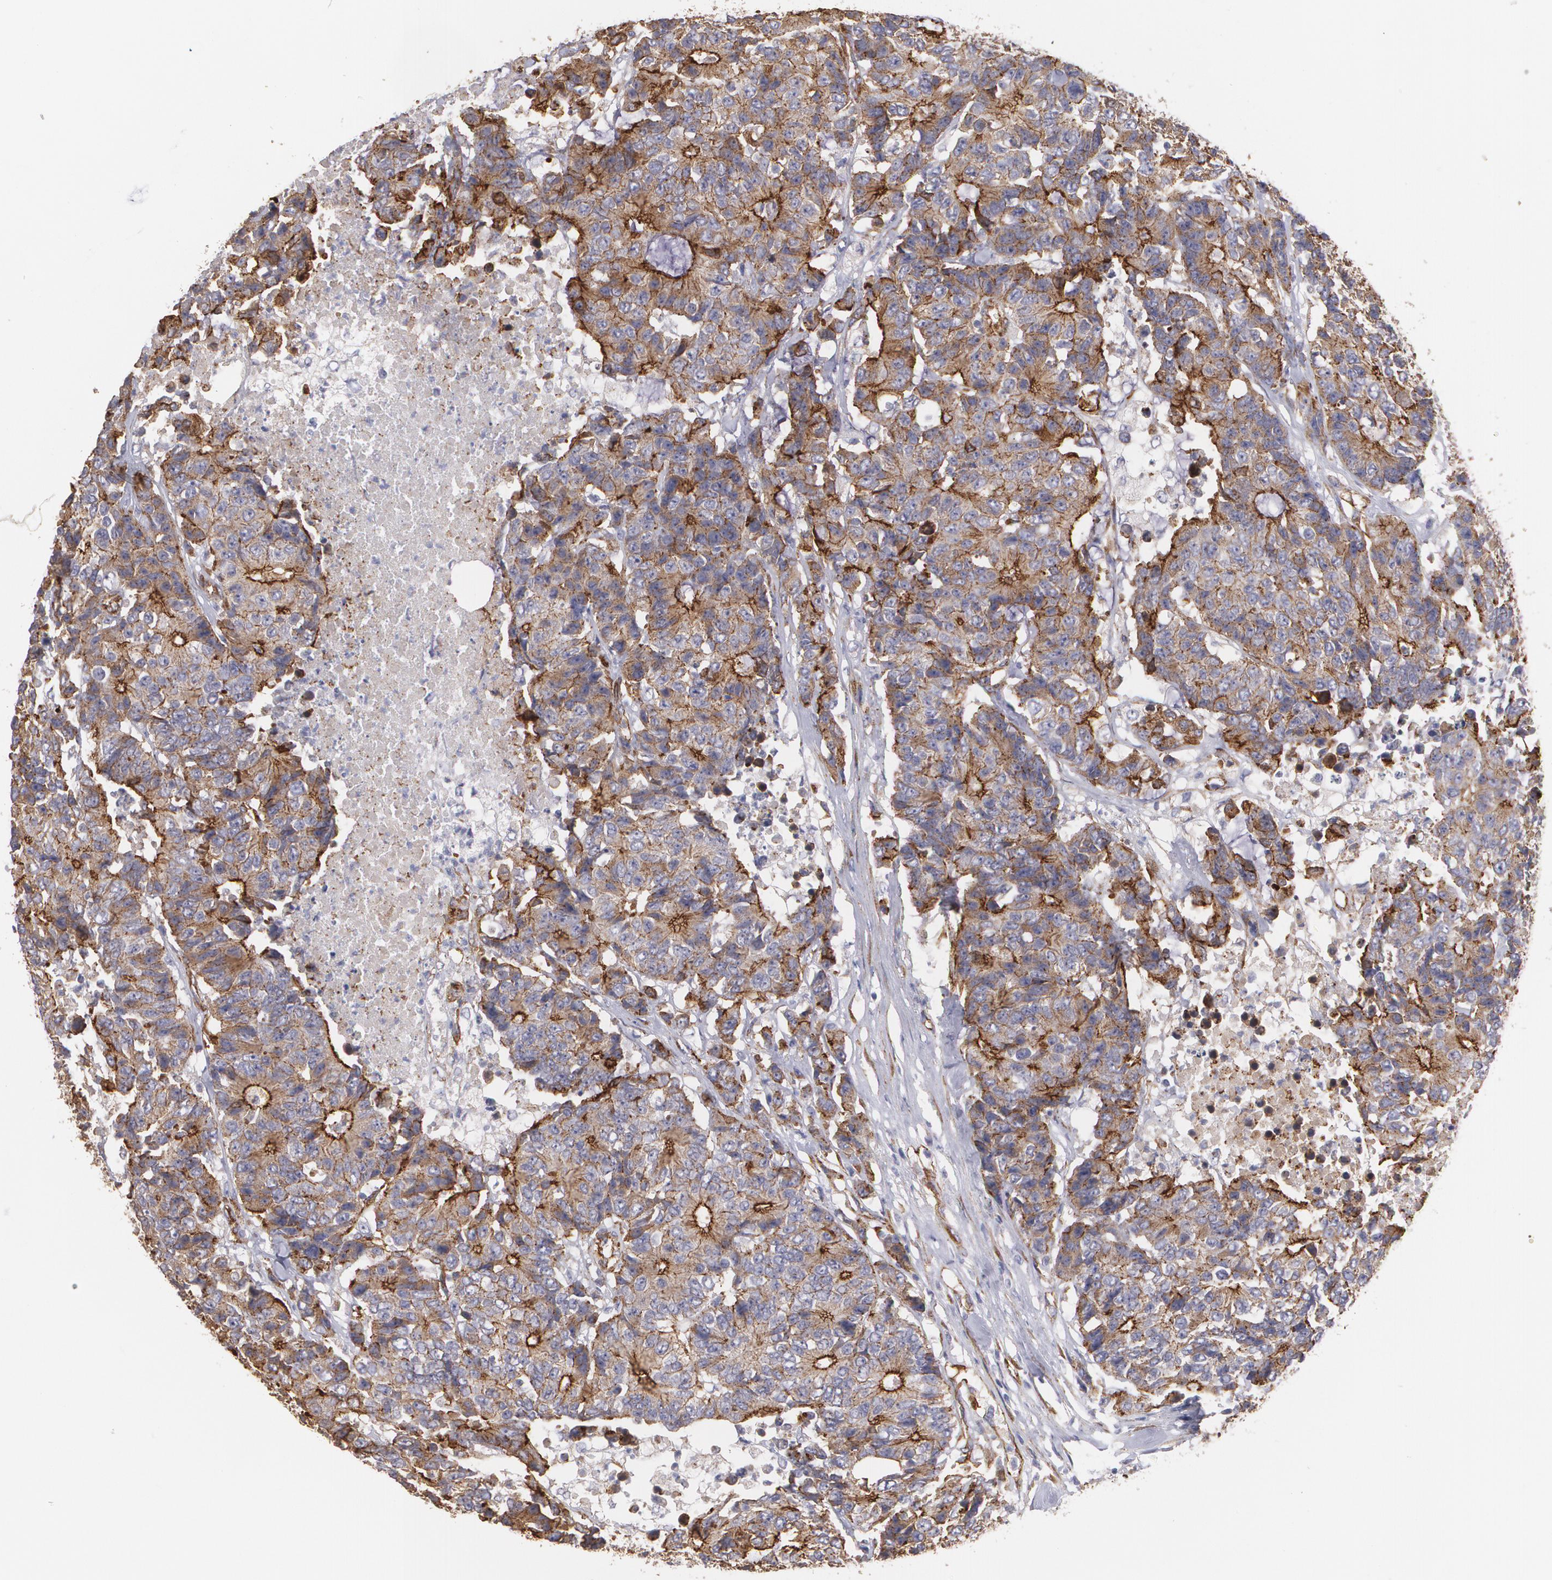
{"staining": {"intensity": "moderate", "quantity": ">75%", "location": "cytoplasmic/membranous"}, "tissue": "colorectal cancer", "cell_type": "Tumor cells", "image_type": "cancer", "snomed": [{"axis": "morphology", "description": "Adenocarcinoma, NOS"}, {"axis": "topography", "description": "Colon"}], "caption": "Protein analysis of colorectal cancer (adenocarcinoma) tissue reveals moderate cytoplasmic/membranous staining in about >75% of tumor cells.", "gene": "TJP1", "patient": {"sex": "female", "age": 86}}